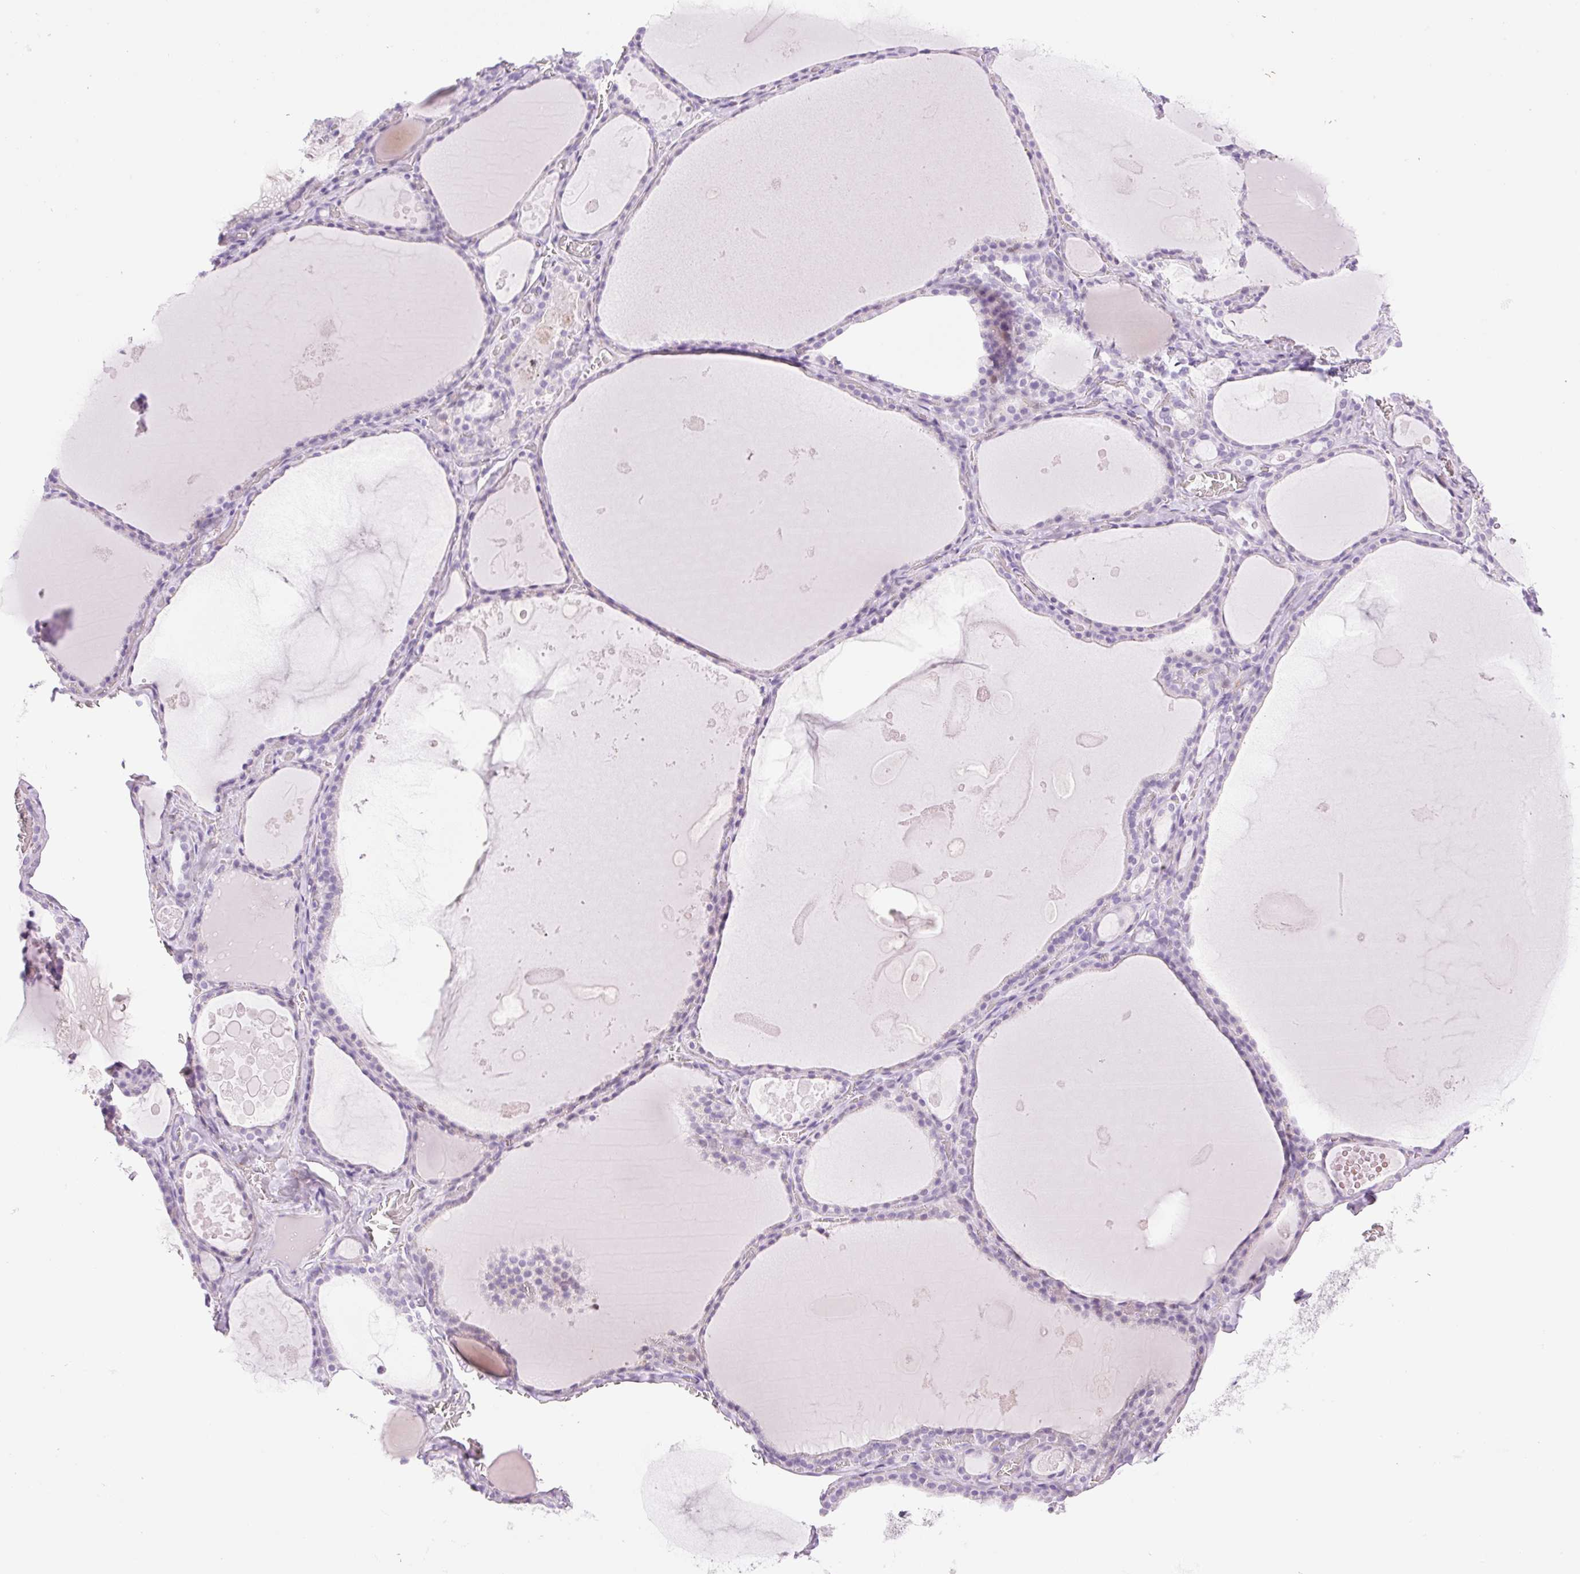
{"staining": {"intensity": "negative", "quantity": "none", "location": "none"}, "tissue": "thyroid gland", "cell_type": "Glandular cells", "image_type": "normal", "snomed": [{"axis": "morphology", "description": "Normal tissue, NOS"}, {"axis": "topography", "description": "Thyroid gland"}], "caption": "An immunohistochemistry (IHC) photomicrograph of normal thyroid gland is shown. There is no staining in glandular cells of thyroid gland.", "gene": "SP140L", "patient": {"sex": "male", "age": 56}}